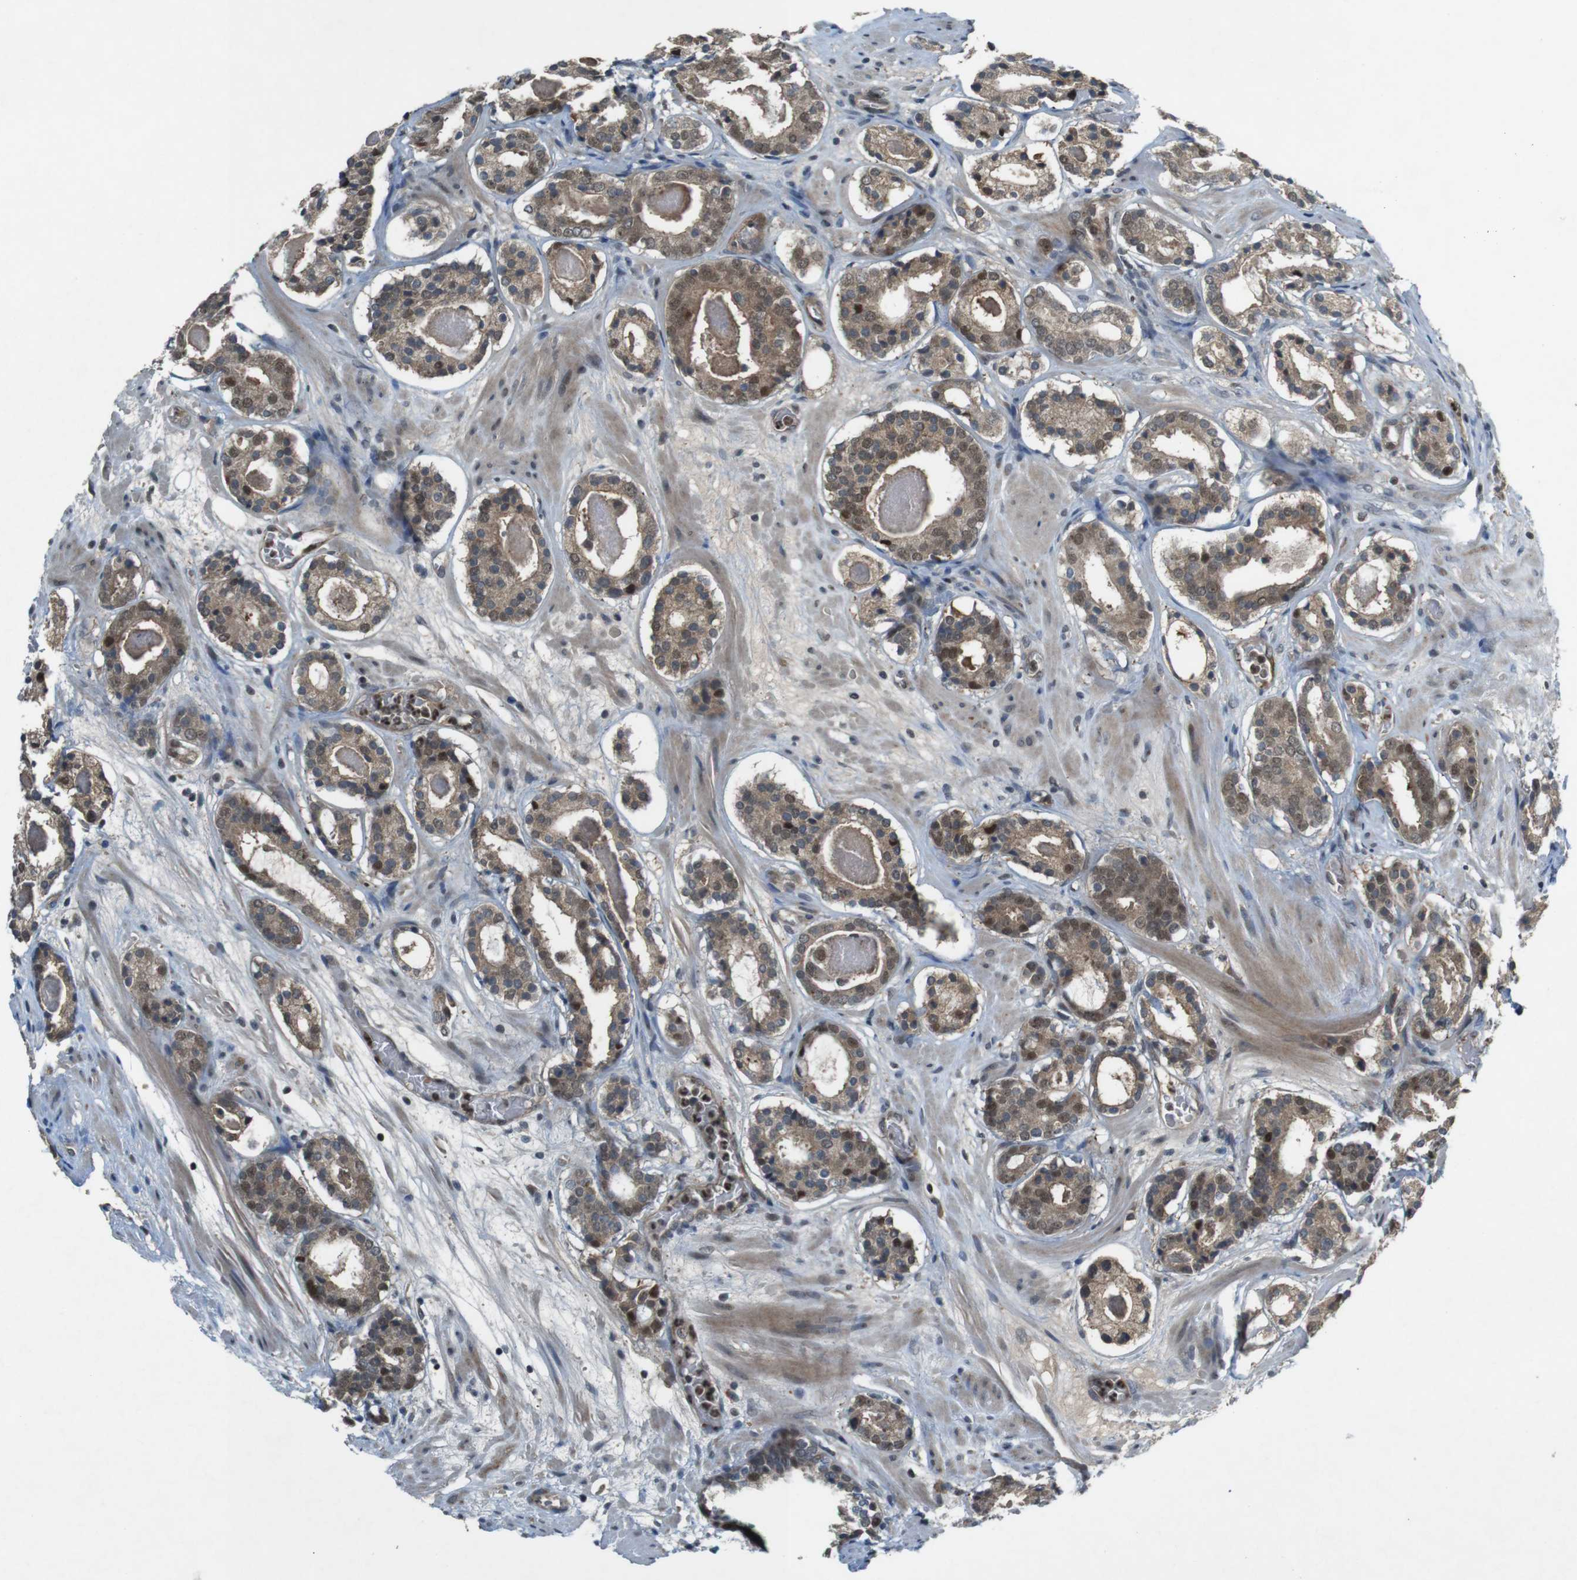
{"staining": {"intensity": "moderate", "quantity": ">75%", "location": "cytoplasmic/membranous,nuclear"}, "tissue": "prostate cancer", "cell_type": "Tumor cells", "image_type": "cancer", "snomed": [{"axis": "morphology", "description": "Adenocarcinoma, Low grade"}, {"axis": "topography", "description": "Prostate"}], "caption": "Tumor cells exhibit medium levels of moderate cytoplasmic/membranous and nuclear positivity in approximately >75% of cells in prostate cancer (adenocarcinoma (low-grade)).", "gene": "MAPKAPK5", "patient": {"sex": "male", "age": 69}}